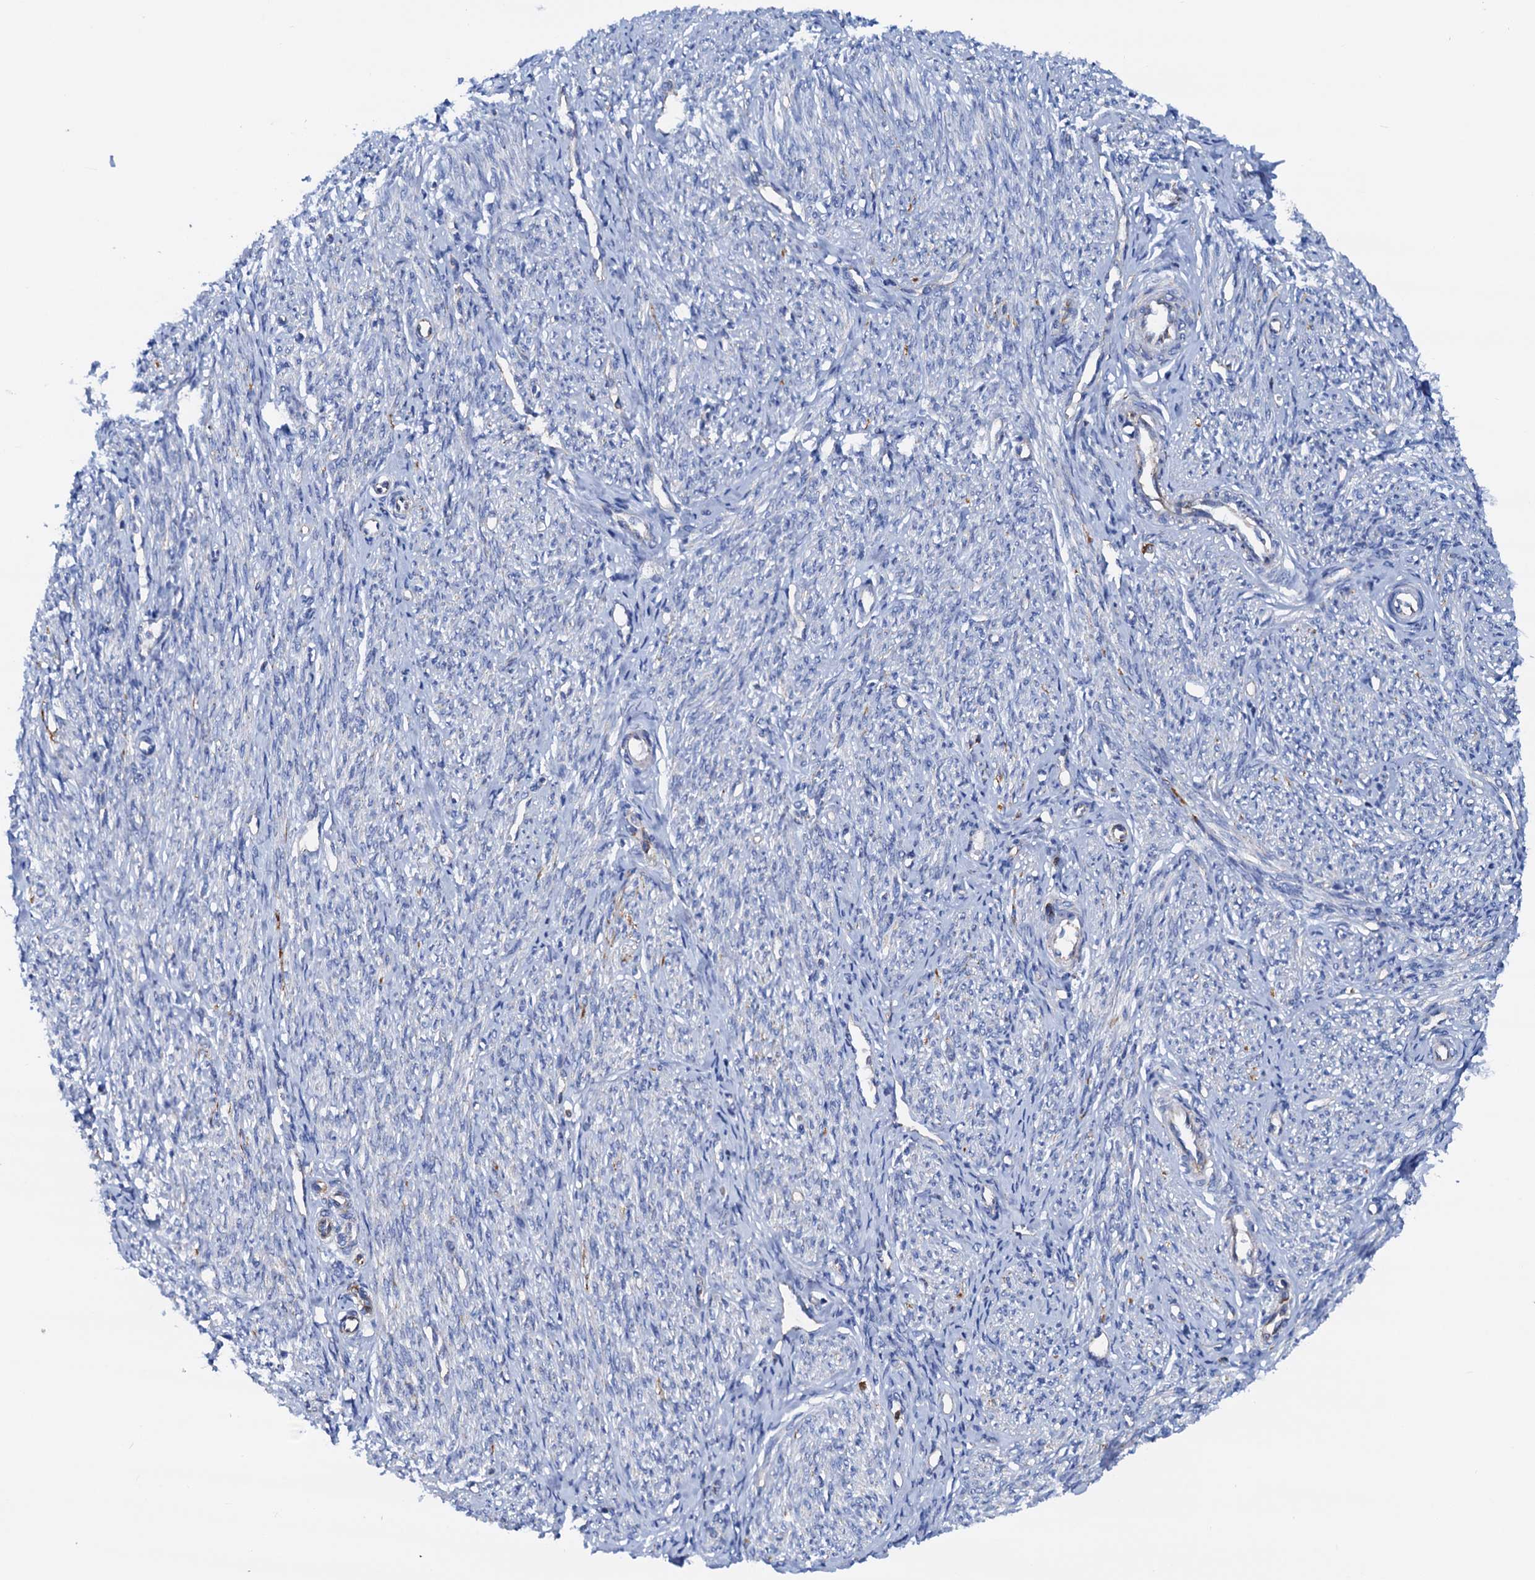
{"staining": {"intensity": "negative", "quantity": "none", "location": "none"}, "tissue": "endometrium", "cell_type": "Cells in endometrial stroma", "image_type": "normal", "snomed": [{"axis": "morphology", "description": "Normal tissue, NOS"}, {"axis": "topography", "description": "Endometrium"}], "caption": "High power microscopy image of an immunohistochemistry (IHC) photomicrograph of unremarkable endometrium, revealing no significant staining in cells in endometrial stroma. The staining is performed using DAB (3,3'-diaminobenzidine) brown chromogen with nuclei counter-stained in using hematoxylin.", "gene": "RASSF9", "patient": {"sex": "female", "age": 72}}